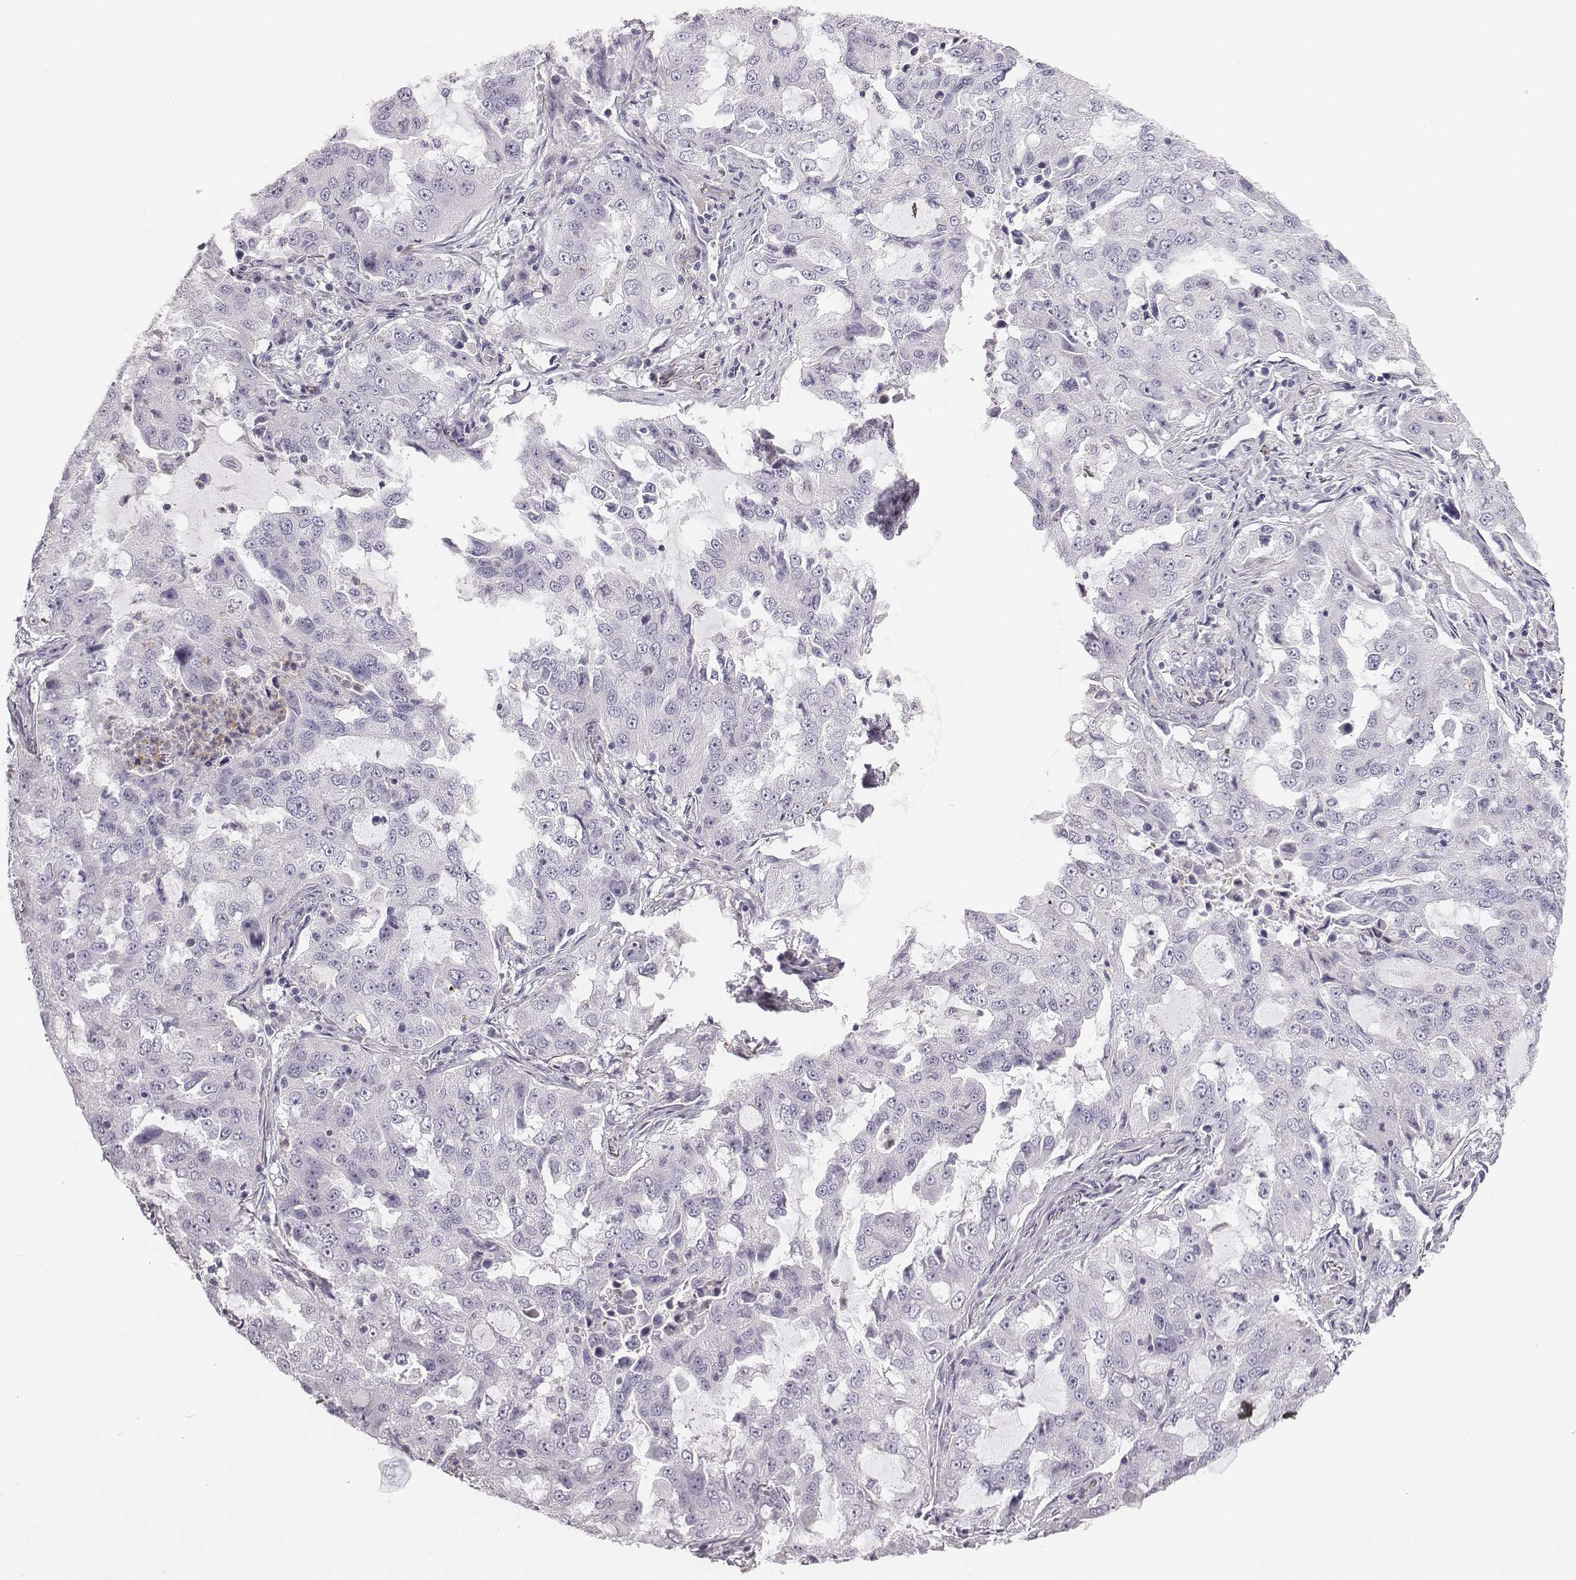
{"staining": {"intensity": "negative", "quantity": "none", "location": "none"}, "tissue": "lung cancer", "cell_type": "Tumor cells", "image_type": "cancer", "snomed": [{"axis": "morphology", "description": "Adenocarcinoma, NOS"}, {"axis": "topography", "description": "Lung"}], "caption": "Tumor cells show no significant staining in adenocarcinoma (lung).", "gene": "ADAM7", "patient": {"sex": "female", "age": 61}}